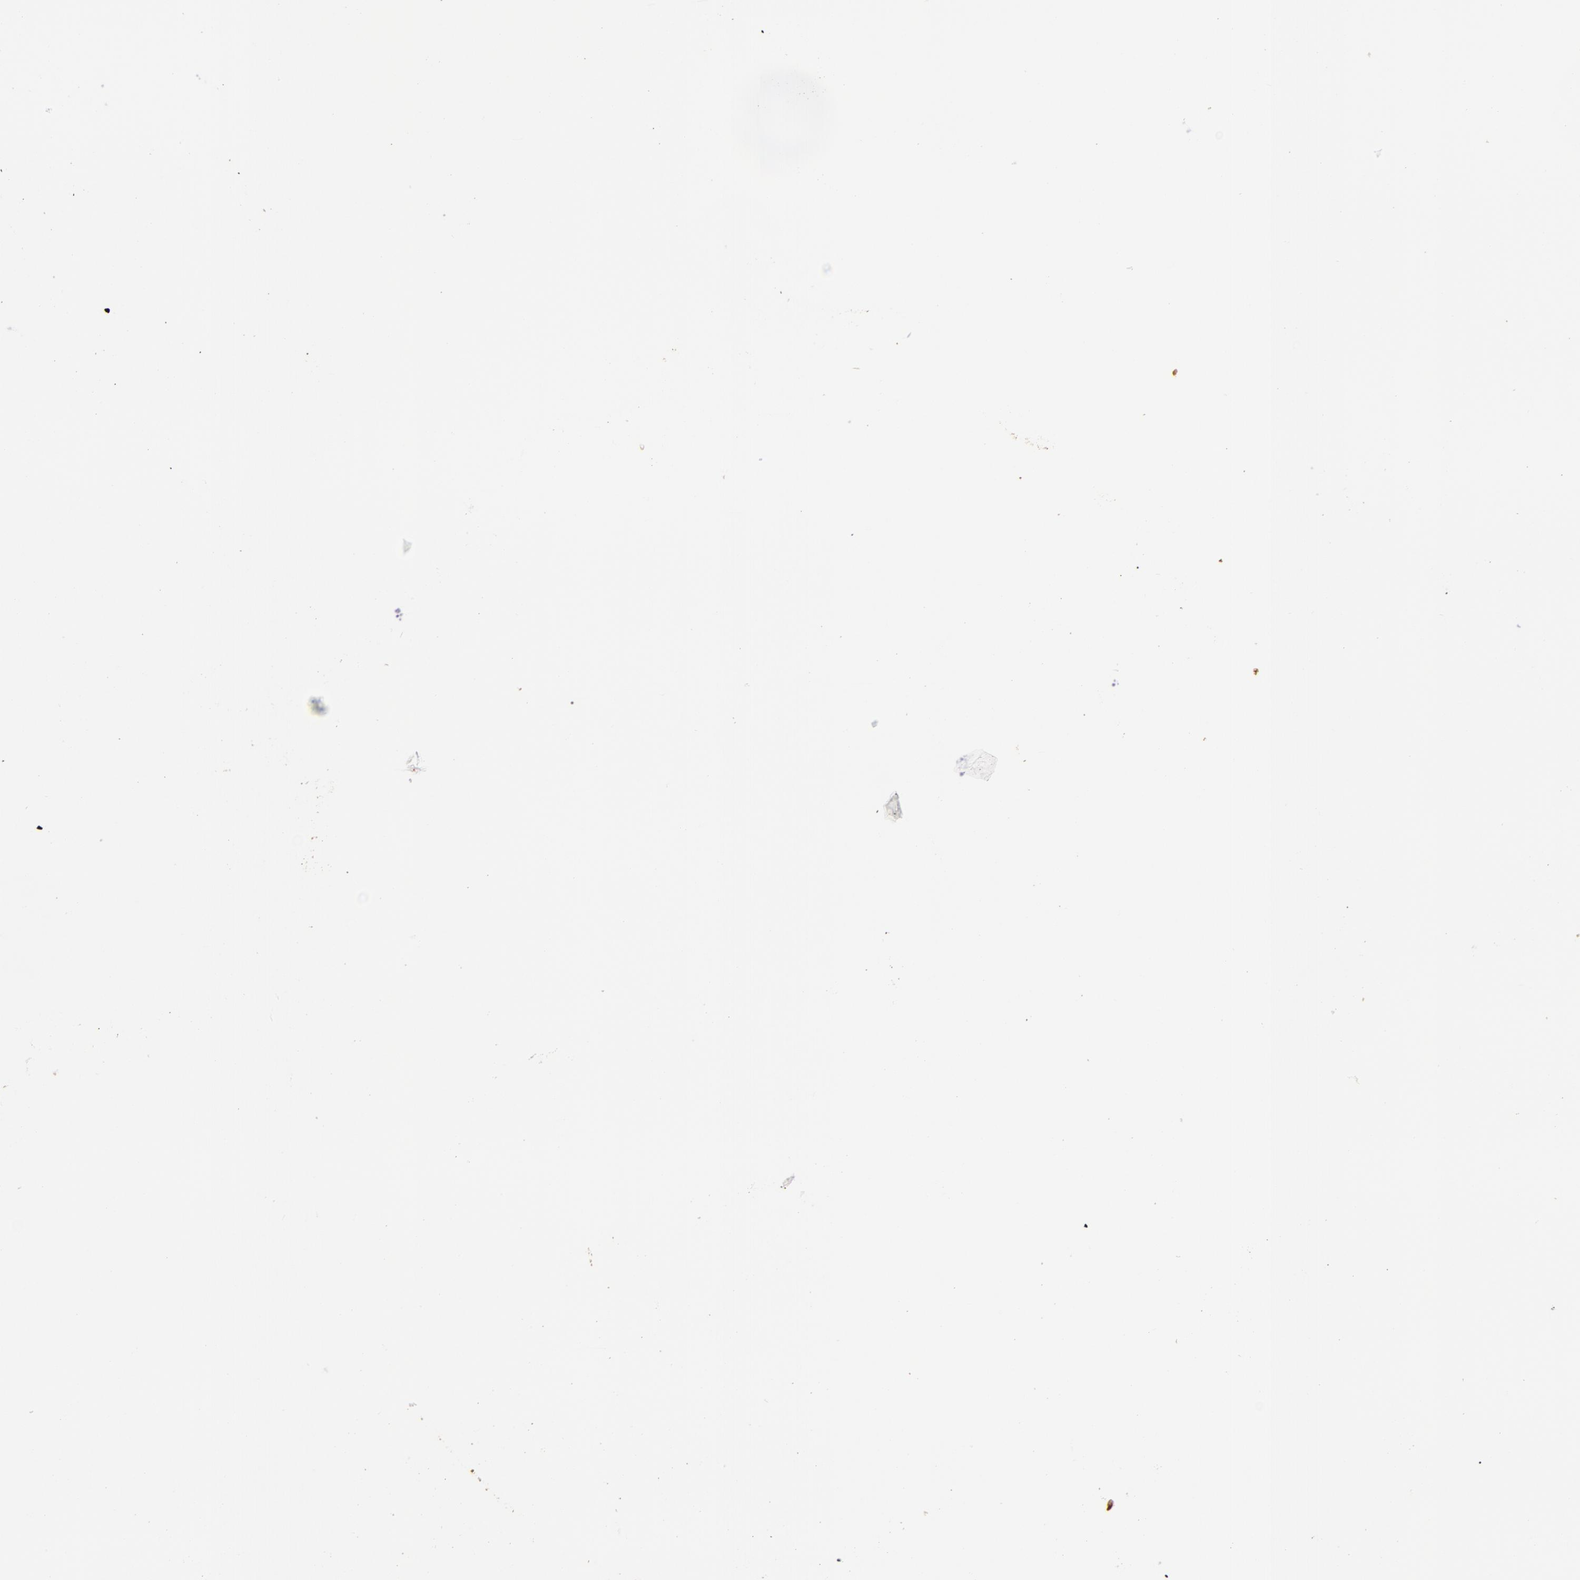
{"staining": {"intensity": "moderate", "quantity": "25%-75%", "location": "nuclear"}, "tissue": "bone marrow", "cell_type": "Hematopoietic cells", "image_type": "normal", "snomed": [{"axis": "morphology", "description": "Normal tissue, NOS"}, {"axis": "topography", "description": "Bone marrow"}], "caption": "Protein staining by immunohistochemistry (IHC) demonstrates moderate nuclear expression in about 25%-75% of hematopoietic cells in normal bone marrow.", "gene": "CA2", "patient": {"sex": "female", "age": 74}}